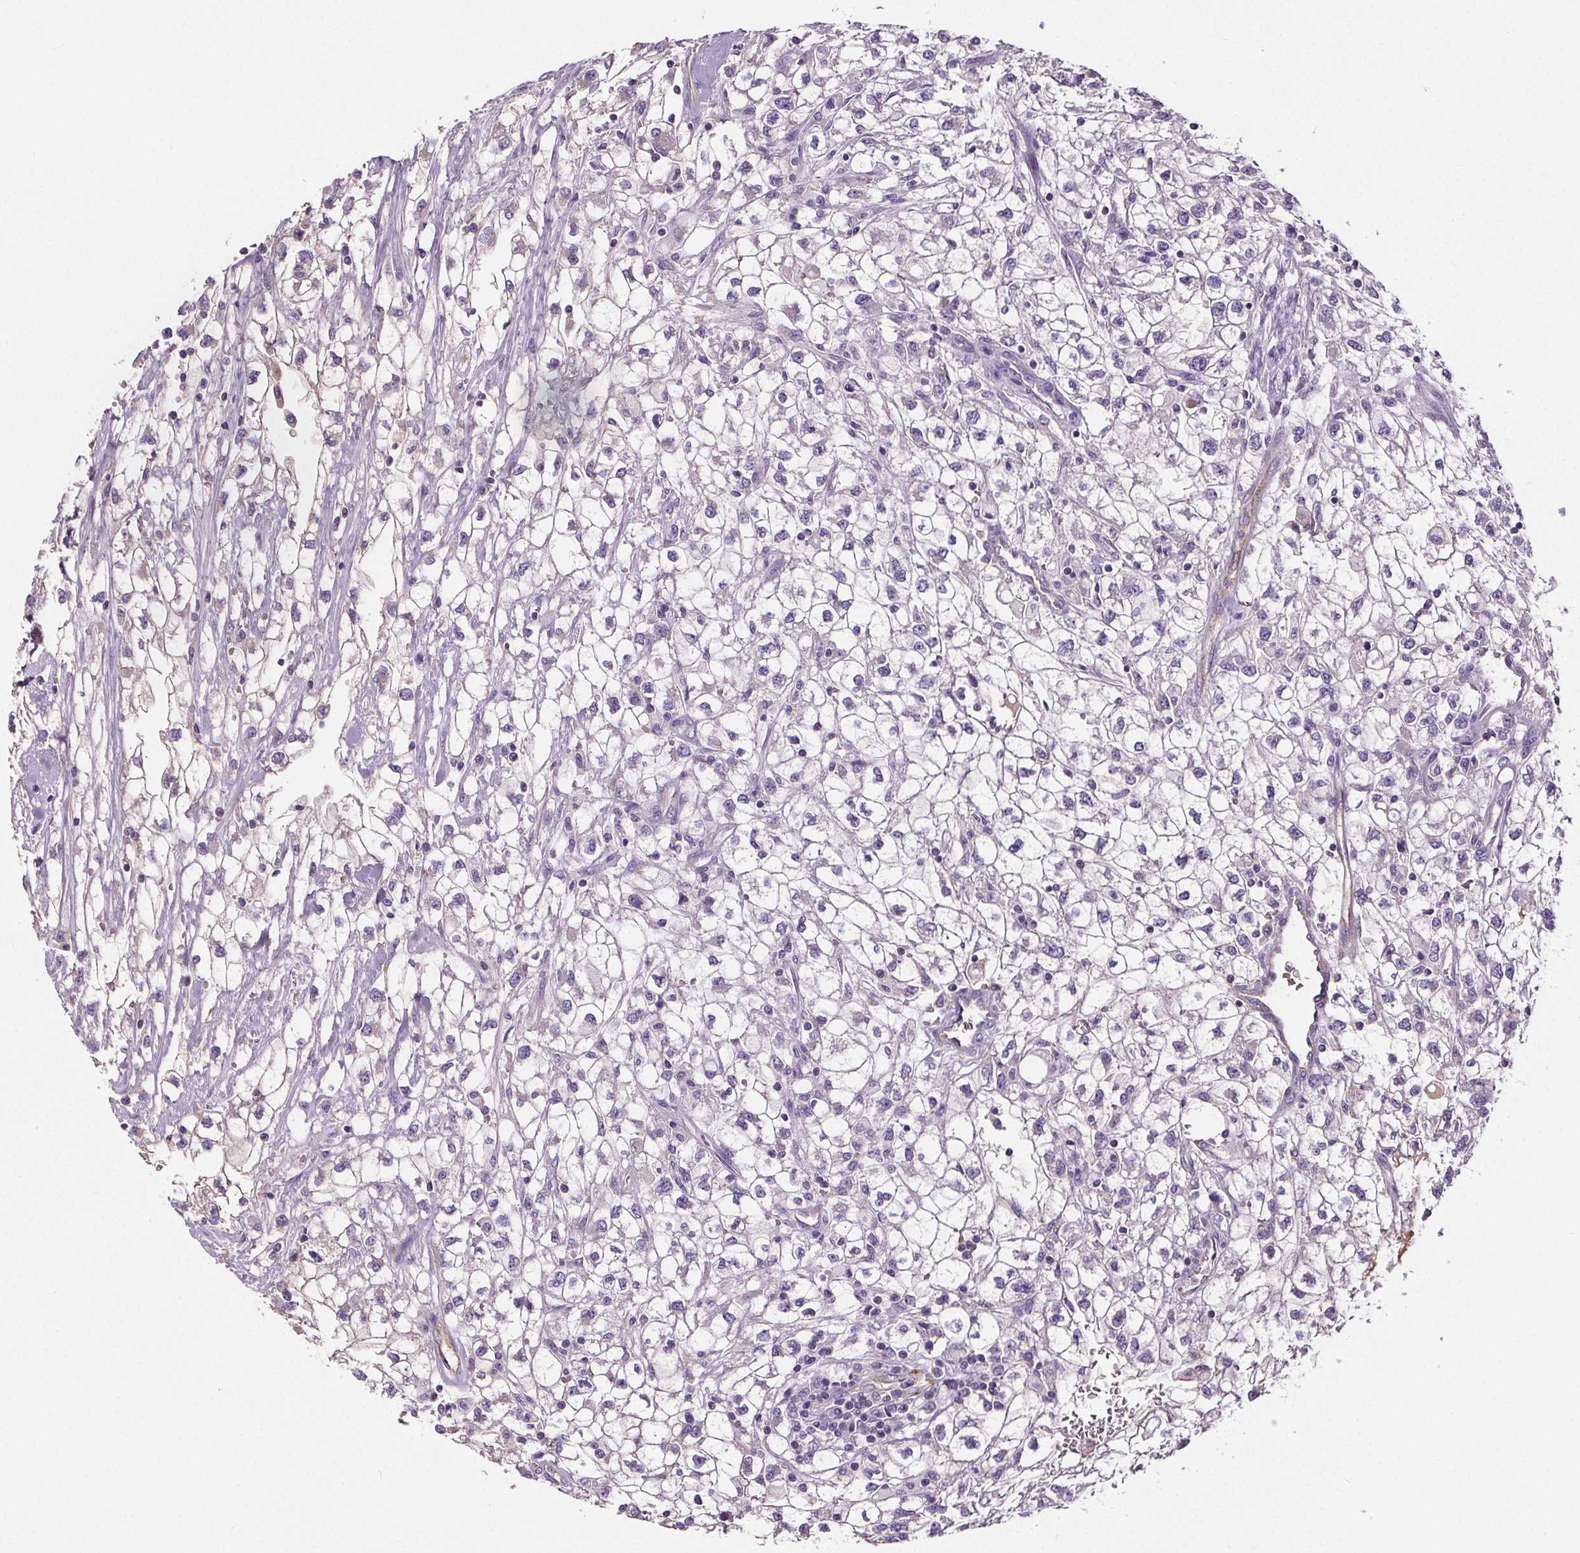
{"staining": {"intensity": "negative", "quantity": "none", "location": "none"}, "tissue": "renal cancer", "cell_type": "Tumor cells", "image_type": "cancer", "snomed": [{"axis": "morphology", "description": "Adenocarcinoma, NOS"}, {"axis": "topography", "description": "Kidney"}], "caption": "A photomicrograph of human renal cancer (adenocarcinoma) is negative for staining in tumor cells.", "gene": "CD5L", "patient": {"sex": "male", "age": 59}}